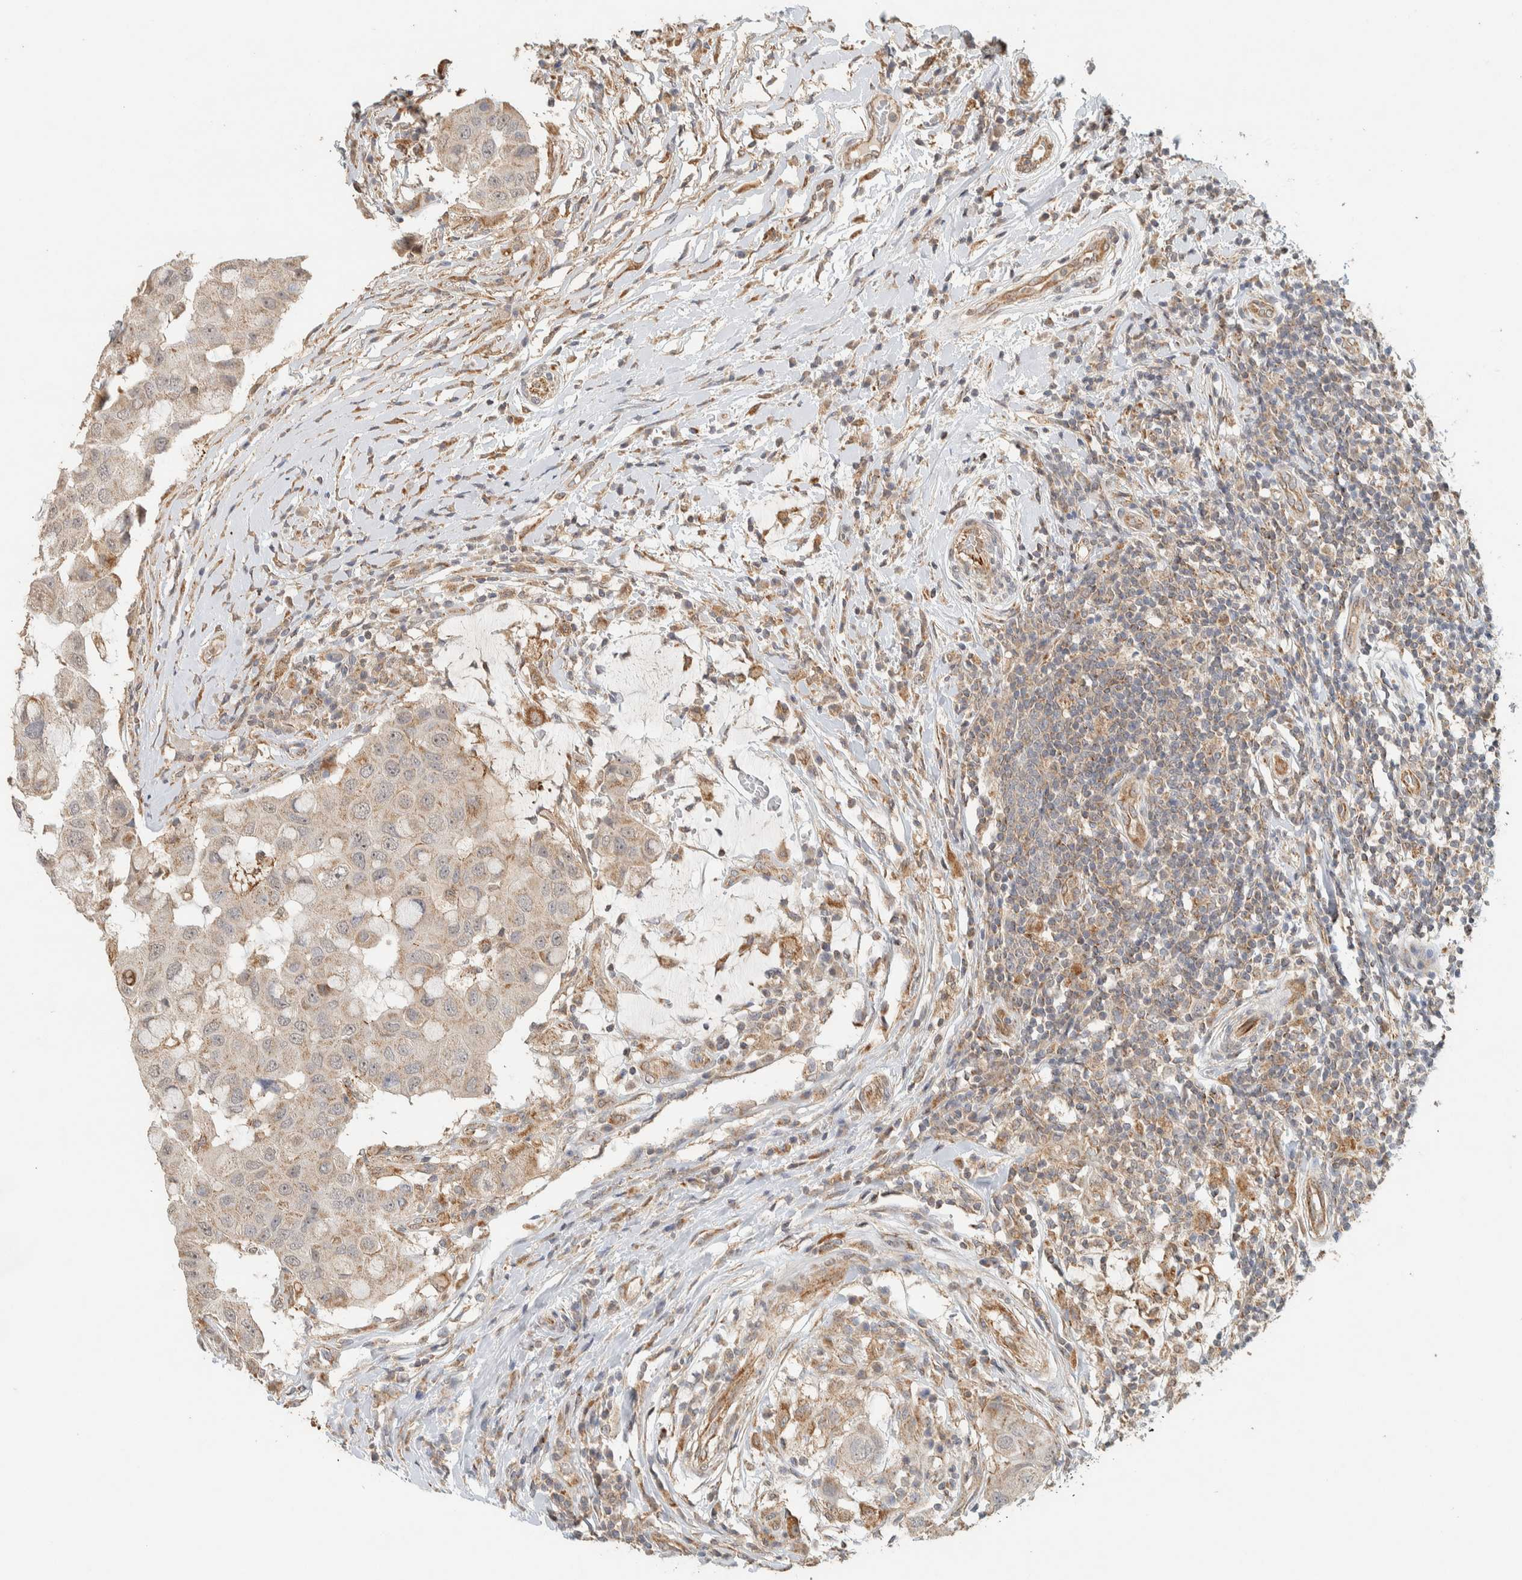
{"staining": {"intensity": "weak", "quantity": ">75%", "location": "cytoplasmic/membranous"}, "tissue": "breast cancer", "cell_type": "Tumor cells", "image_type": "cancer", "snomed": [{"axis": "morphology", "description": "Duct carcinoma"}, {"axis": "topography", "description": "Breast"}], "caption": "High-power microscopy captured an IHC image of breast infiltrating ductal carcinoma, revealing weak cytoplasmic/membranous expression in about >75% of tumor cells.", "gene": "PDE7B", "patient": {"sex": "female", "age": 27}}